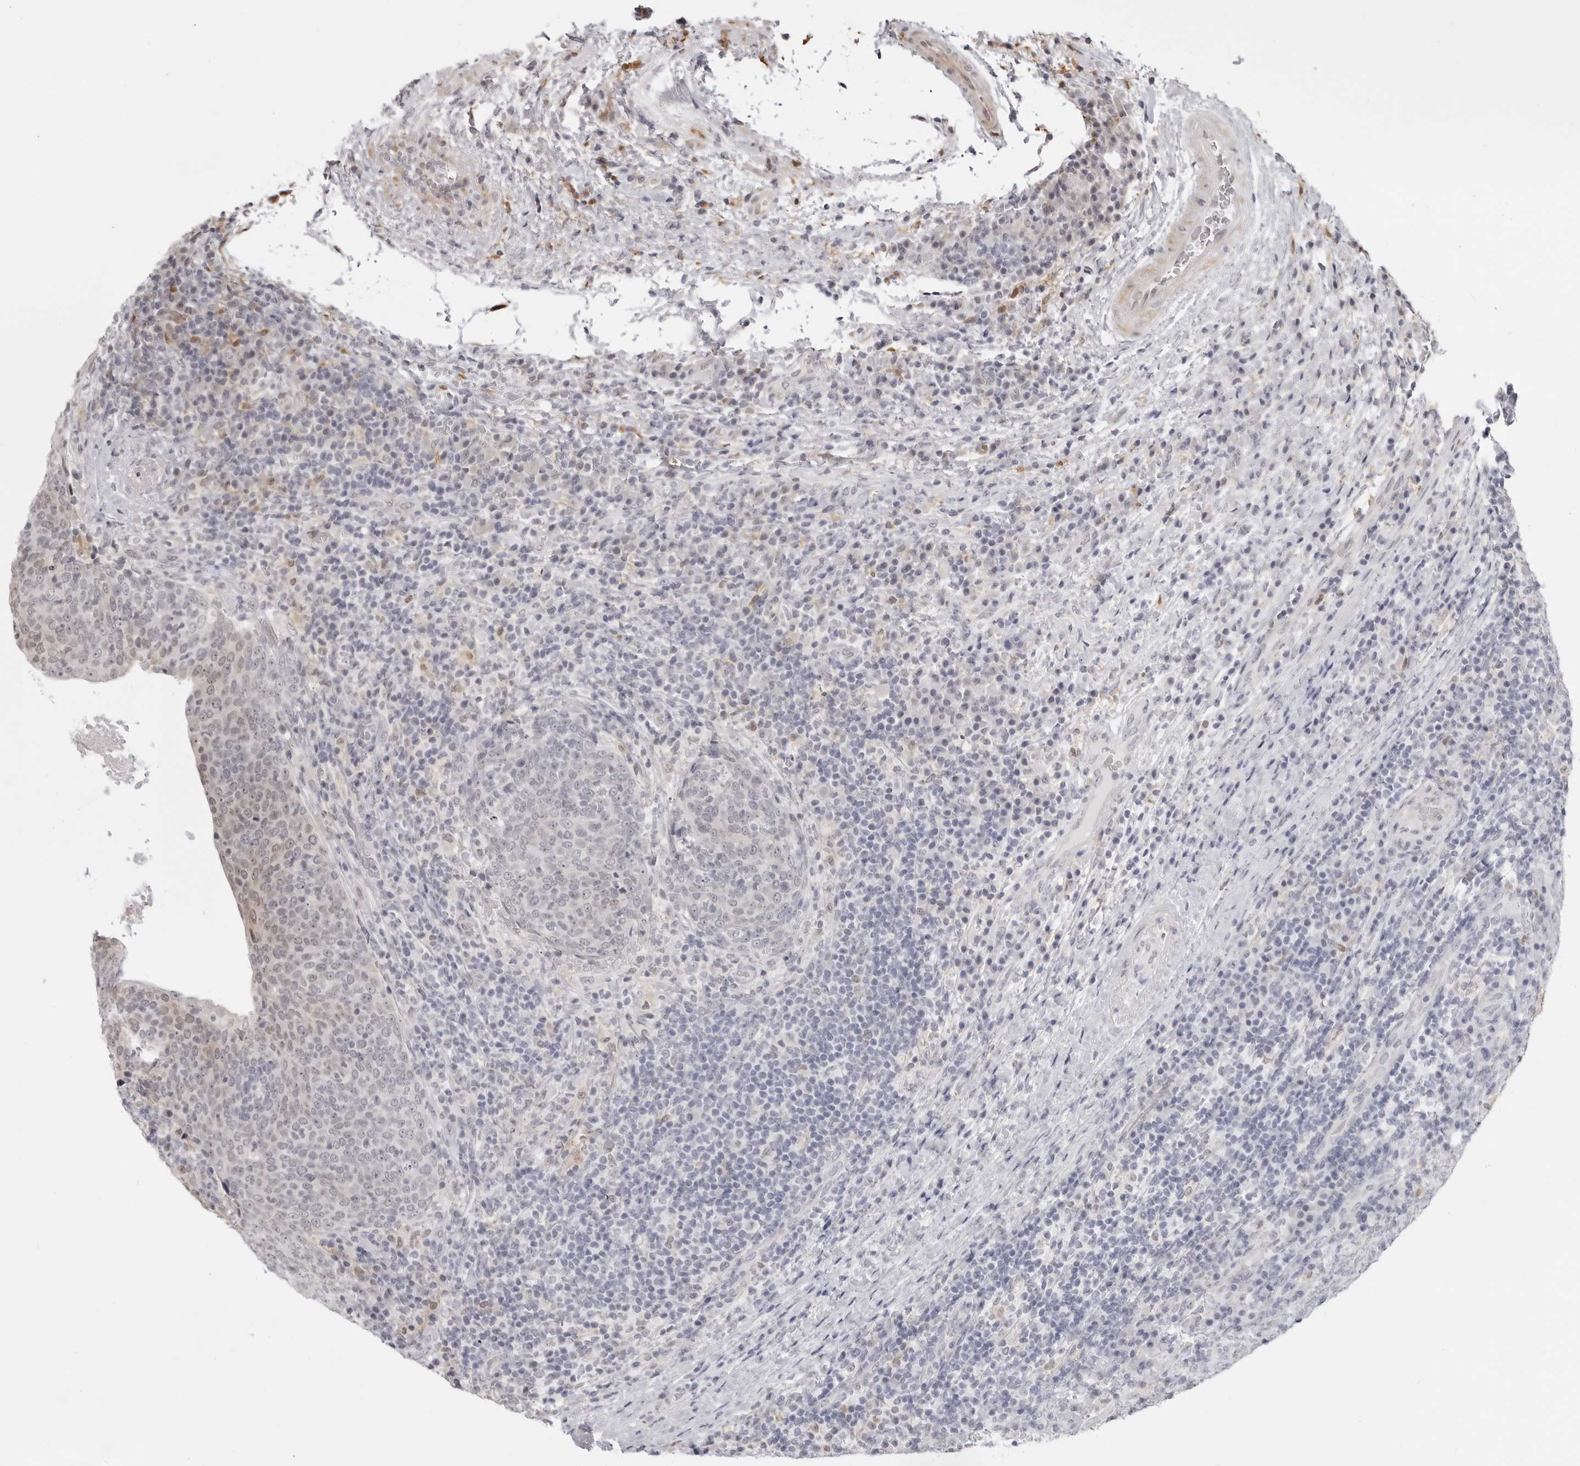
{"staining": {"intensity": "moderate", "quantity": "<25%", "location": "nuclear"}, "tissue": "head and neck cancer", "cell_type": "Tumor cells", "image_type": "cancer", "snomed": [{"axis": "morphology", "description": "Squamous cell carcinoma, NOS"}, {"axis": "morphology", "description": "Squamous cell carcinoma, metastatic, NOS"}, {"axis": "topography", "description": "Lymph node"}, {"axis": "topography", "description": "Head-Neck"}], "caption": "A photomicrograph showing moderate nuclear positivity in approximately <25% of tumor cells in head and neck cancer (squamous cell carcinoma), as visualized by brown immunohistochemical staining.", "gene": "SRGAP2", "patient": {"sex": "male", "age": 62}}